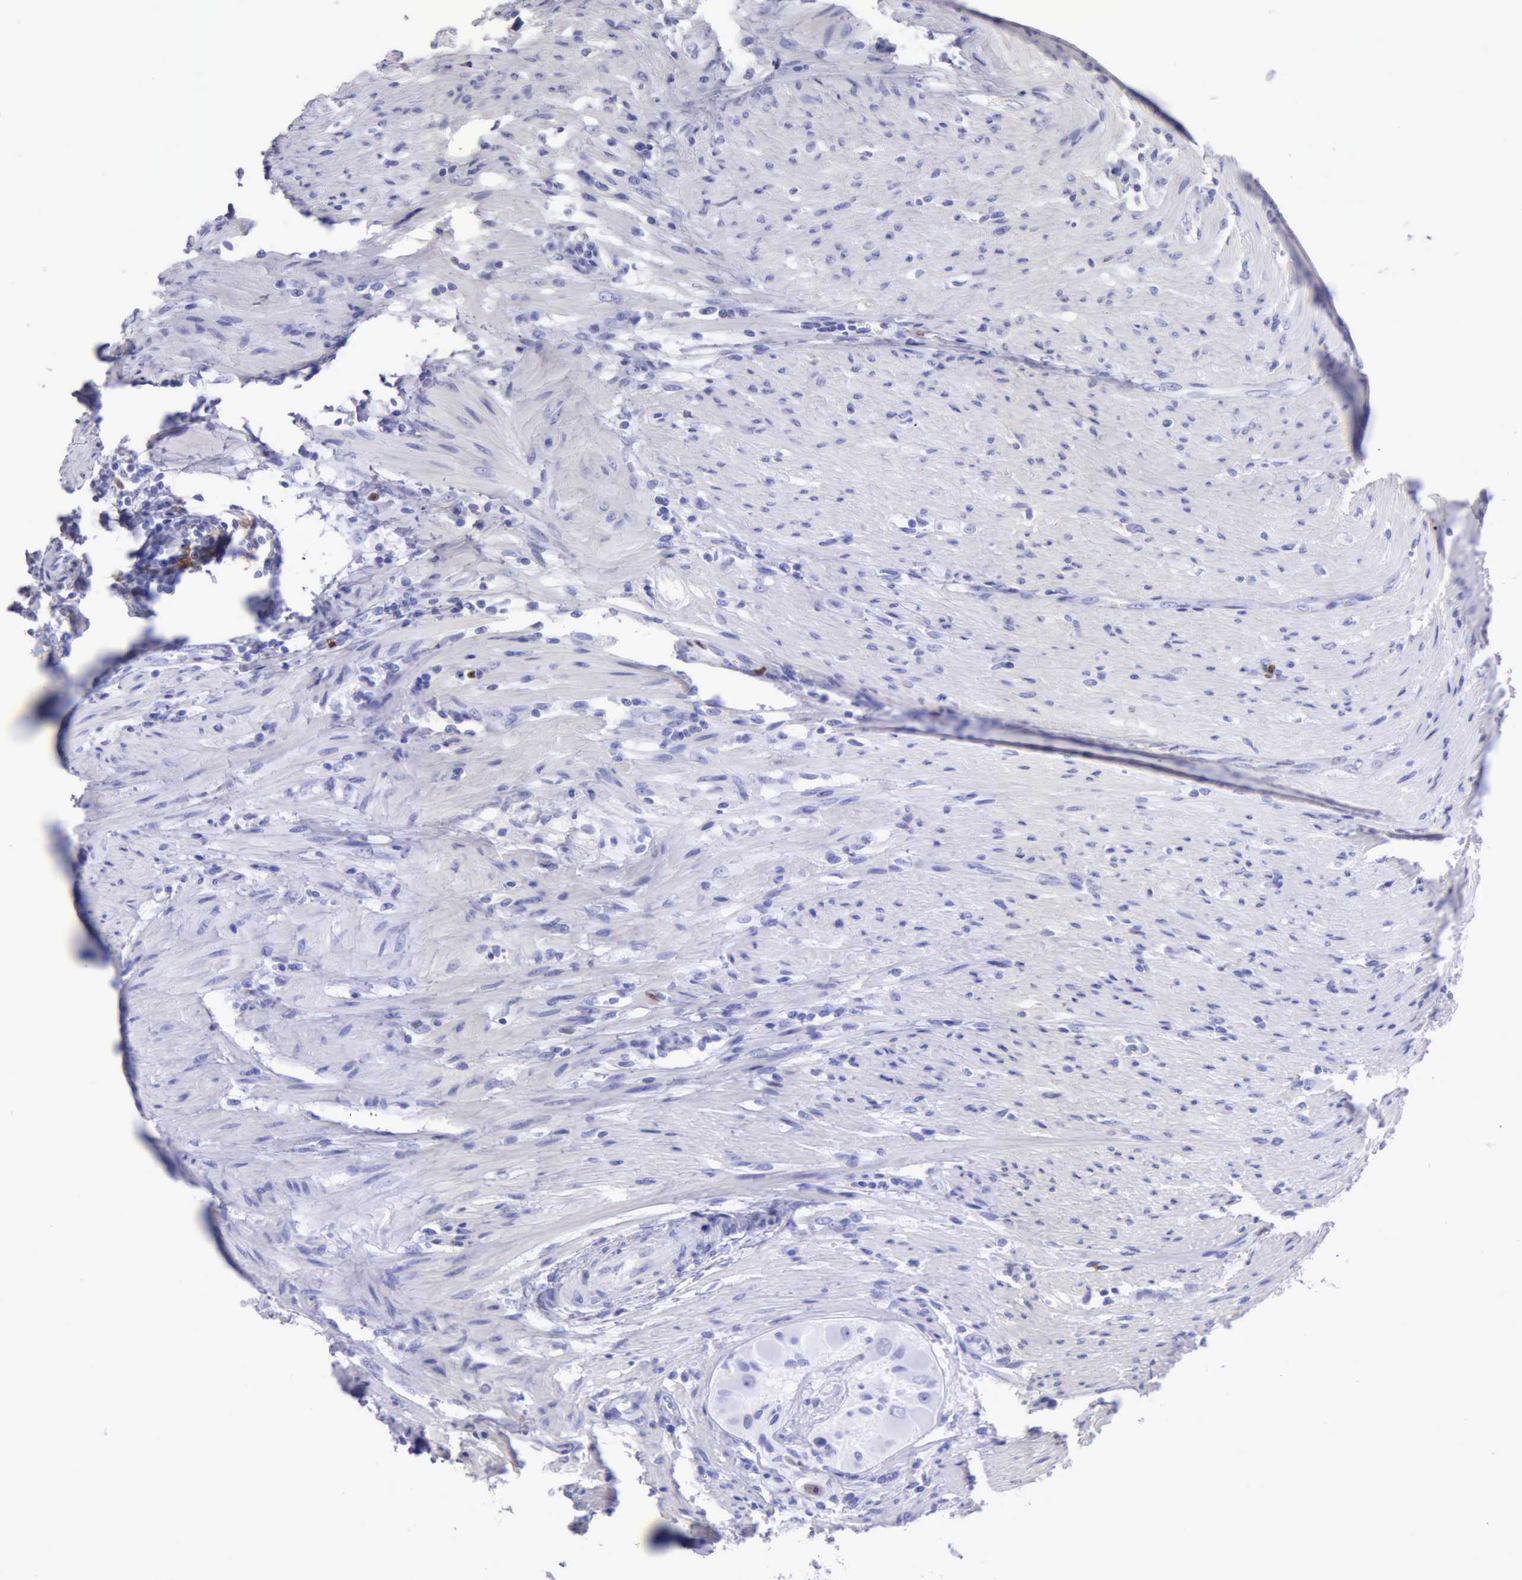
{"staining": {"intensity": "negative", "quantity": "none", "location": "none"}, "tissue": "colorectal cancer", "cell_type": "Tumor cells", "image_type": "cancer", "snomed": [{"axis": "morphology", "description": "Adenocarcinoma, NOS"}, {"axis": "topography", "description": "Colon"}], "caption": "IHC photomicrograph of neoplastic tissue: human colorectal cancer (adenocarcinoma) stained with DAB shows no significant protein positivity in tumor cells.", "gene": "MCM2", "patient": {"sex": "female", "age": 46}}